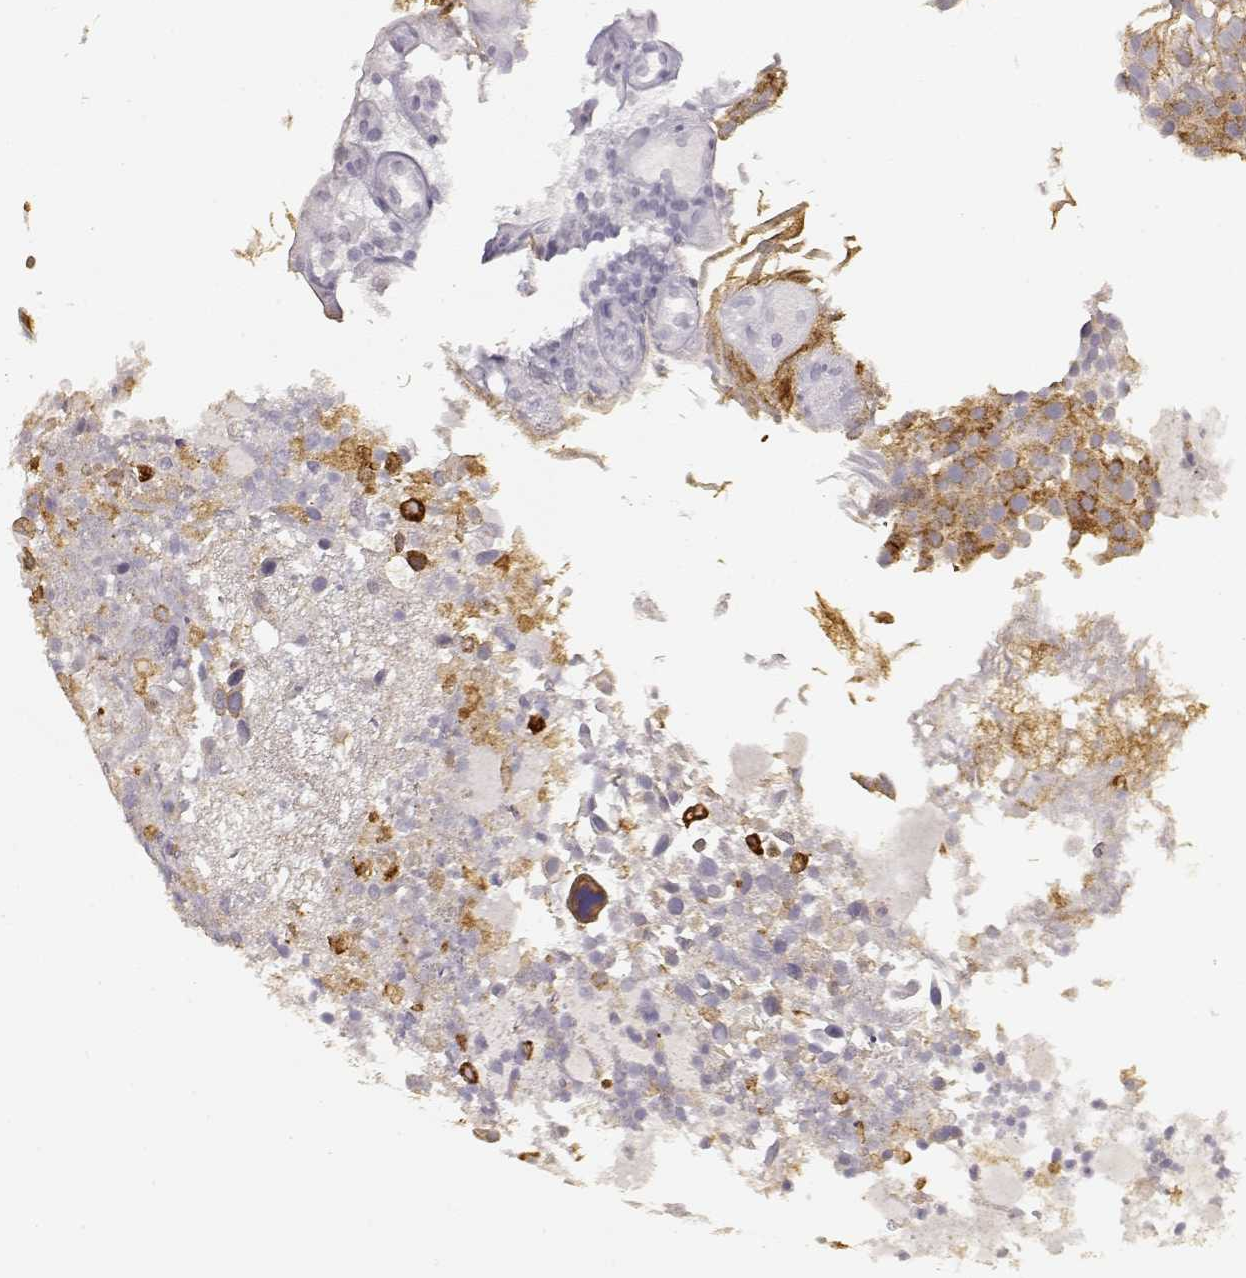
{"staining": {"intensity": "strong", "quantity": ">75%", "location": "cytoplasmic/membranous"}, "tissue": "urothelial cancer", "cell_type": "Tumor cells", "image_type": "cancer", "snomed": [{"axis": "morphology", "description": "Urothelial carcinoma, Low grade"}, {"axis": "topography", "description": "Urinary bladder"}], "caption": "Immunohistochemistry histopathology image of low-grade urothelial carcinoma stained for a protein (brown), which exhibits high levels of strong cytoplasmic/membranous positivity in approximately >75% of tumor cells.", "gene": "LAMC2", "patient": {"sex": "female", "age": 87}}